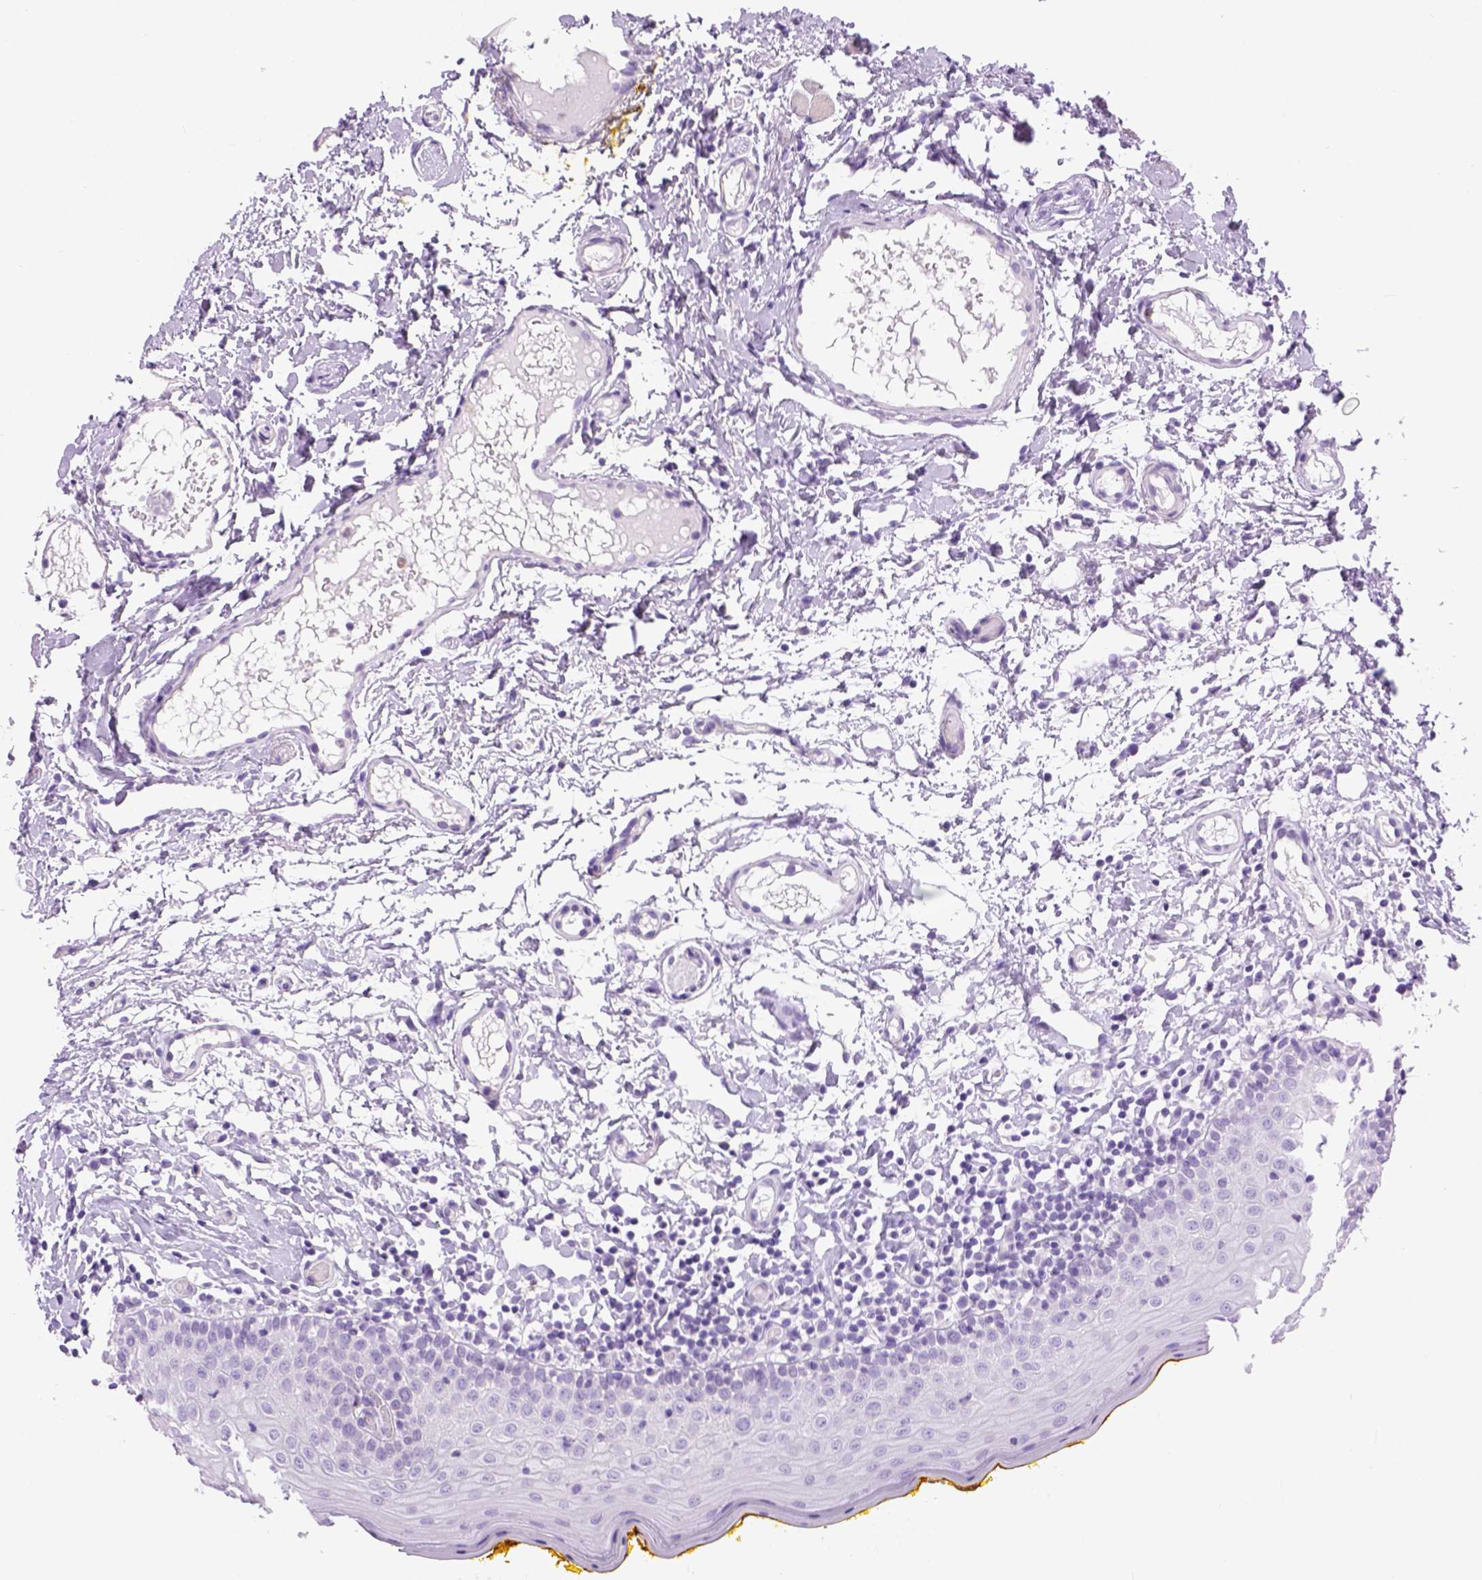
{"staining": {"intensity": "negative", "quantity": "none", "location": "none"}, "tissue": "oral mucosa", "cell_type": "Squamous epithelial cells", "image_type": "normal", "snomed": [{"axis": "morphology", "description": "Normal tissue, NOS"}, {"axis": "topography", "description": "Oral tissue"}, {"axis": "topography", "description": "Tounge, NOS"}], "caption": "This photomicrograph is of benign oral mucosa stained with IHC to label a protein in brown with the nuclei are counter-stained blue. There is no staining in squamous epithelial cells.", "gene": "TMEM38A", "patient": {"sex": "female", "age": 58}}